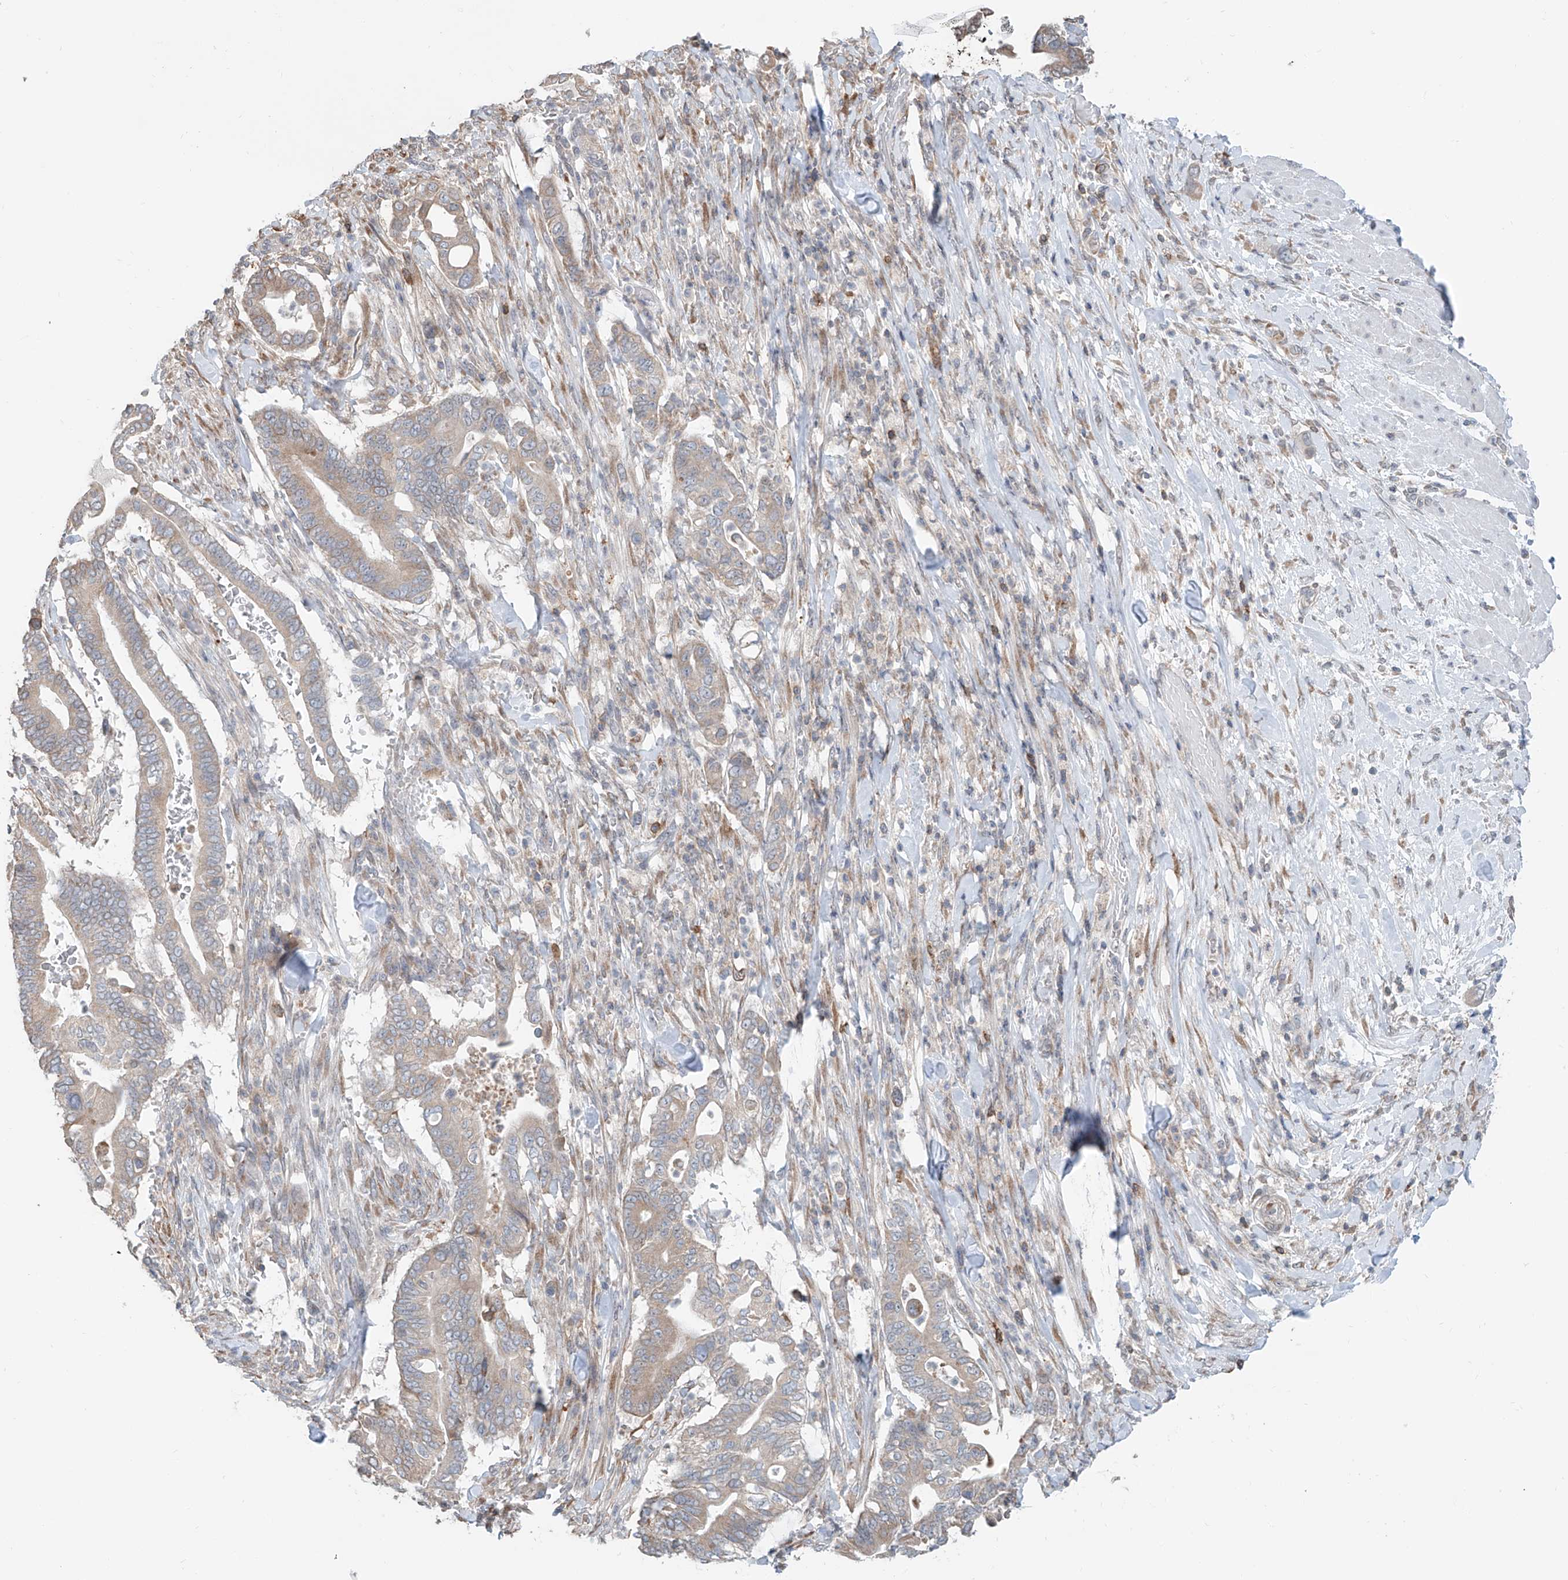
{"staining": {"intensity": "weak", "quantity": "<25%", "location": "cytoplasmic/membranous"}, "tissue": "pancreatic cancer", "cell_type": "Tumor cells", "image_type": "cancer", "snomed": [{"axis": "morphology", "description": "Adenocarcinoma, NOS"}, {"axis": "topography", "description": "Pancreas"}], "caption": "DAB immunohistochemical staining of human pancreatic cancer (adenocarcinoma) shows no significant staining in tumor cells. (Immunohistochemistry (ihc), brightfield microscopy, high magnification).", "gene": "KCNK10", "patient": {"sex": "male", "age": 68}}